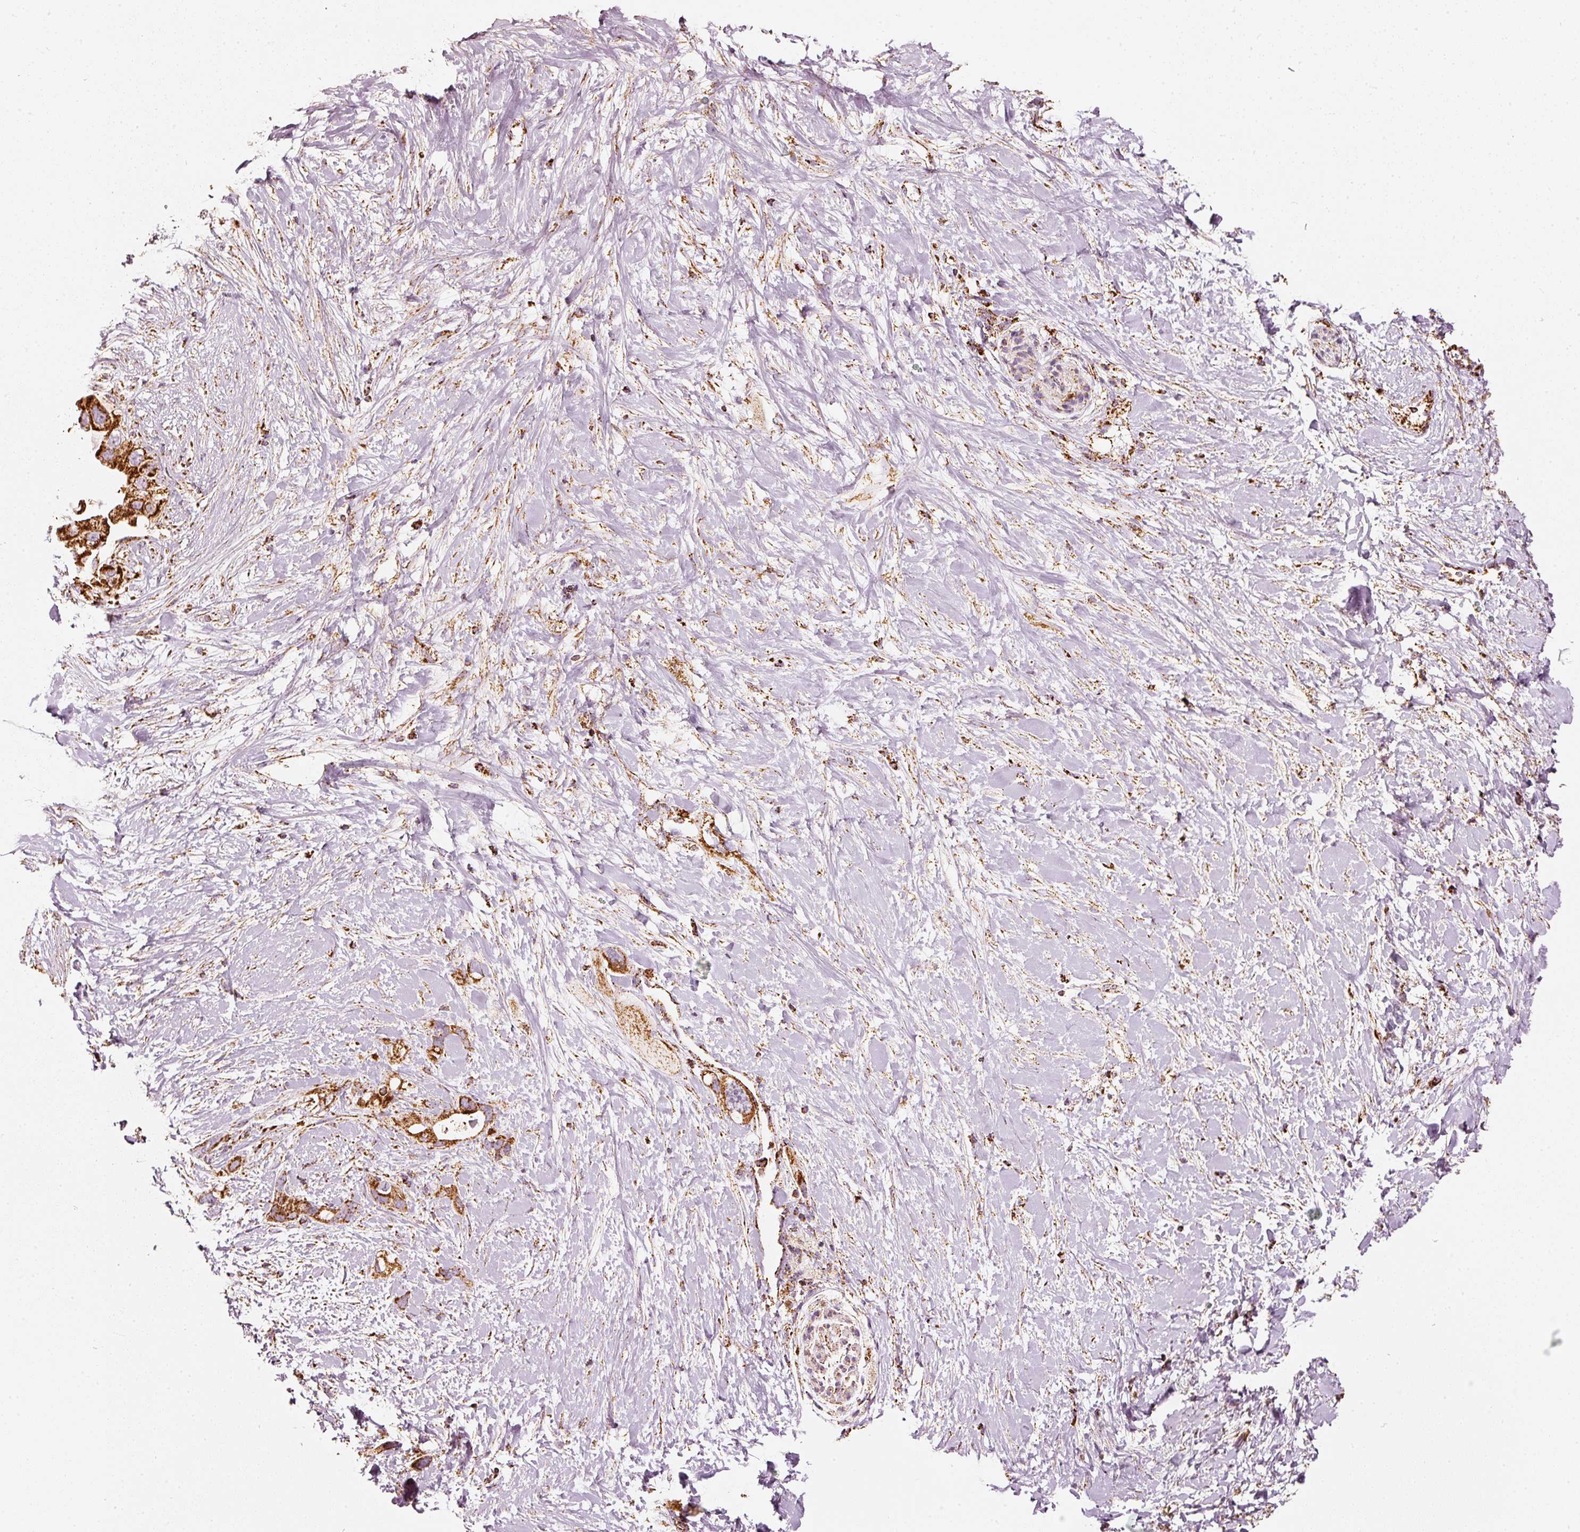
{"staining": {"intensity": "strong", "quantity": ">75%", "location": "cytoplasmic/membranous"}, "tissue": "pancreatic cancer", "cell_type": "Tumor cells", "image_type": "cancer", "snomed": [{"axis": "morphology", "description": "Adenocarcinoma, NOS"}, {"axis": "topography", "description": "Pancreas"}], "caption": "Human pancreatic adenocarcinoma stained for a protein (brown) shows strong cytoplasmic/membranous positive expression in about >75% of tumor cells.", "gene": "UQCRC1", "patient": {"sex": "female", "age": 56}}